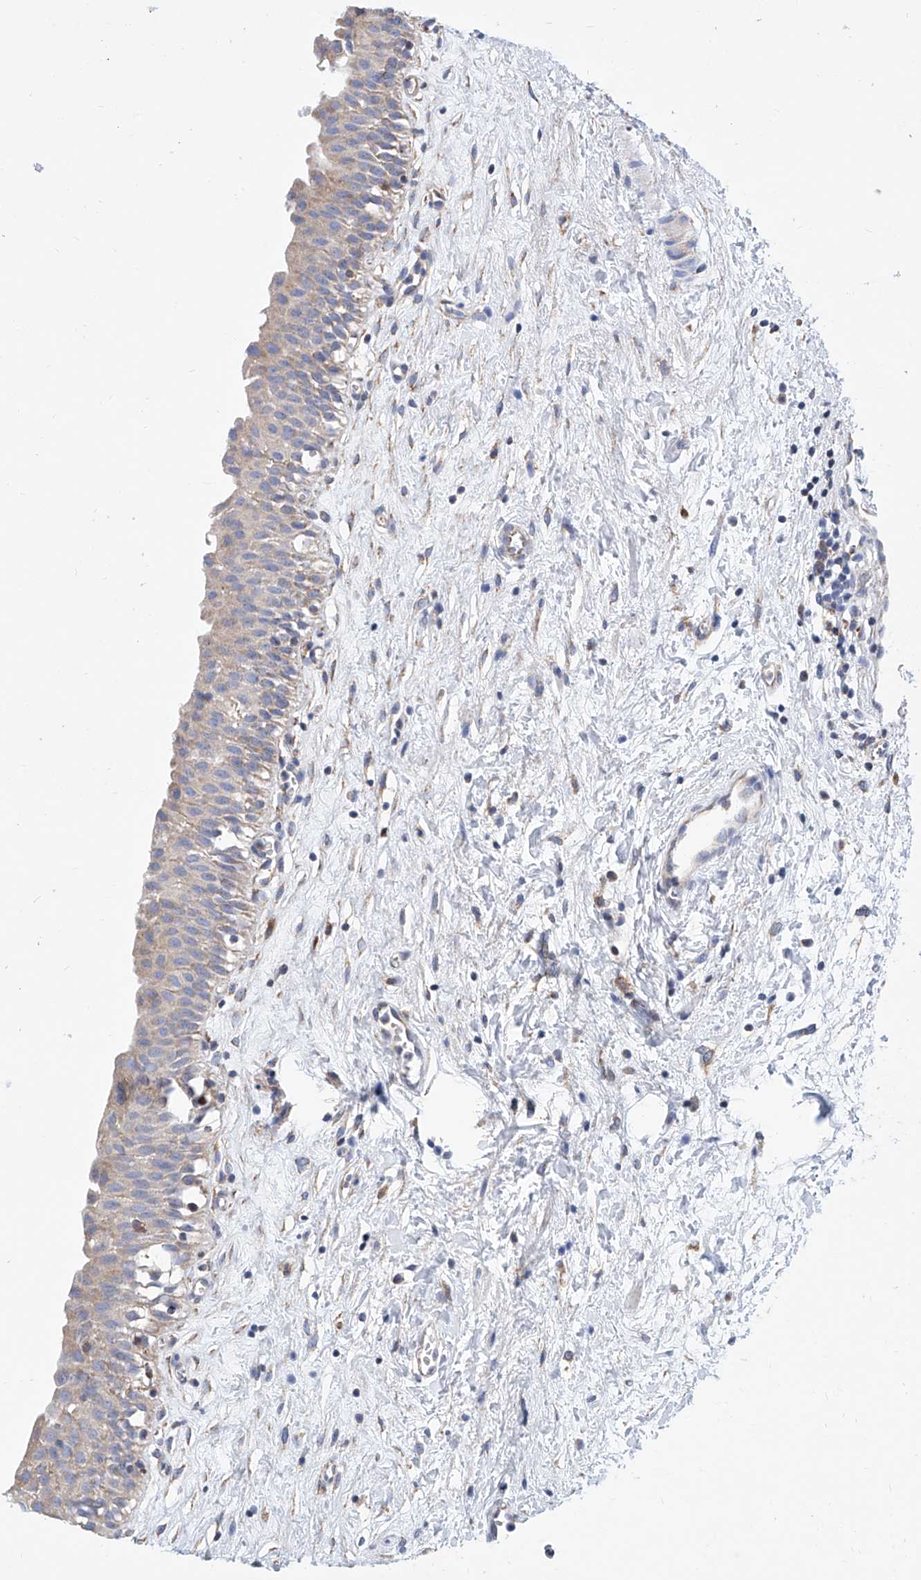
{"staining": {"intensity": "weak", "quantity": "25%-75%", "location": "cytoplasmic/membranous"}, "tissue": "urinary bladder", "cell_type": "Urothelial cells", "image_type": "normal", "snomed": [{"axis": "morphology", "description": "Normal tissue, NOS"}, {"axis": "topography", "description": "Urinary bladder"}], "caption": "Immunohistochemical staining of benign human urinary bladder displays weak cytoplasmic/membranous protein positivity in about 25%-75% of urothelial cells.", "gene": "MAD2L1", "patient": {"sex": "male", "age": 51}}